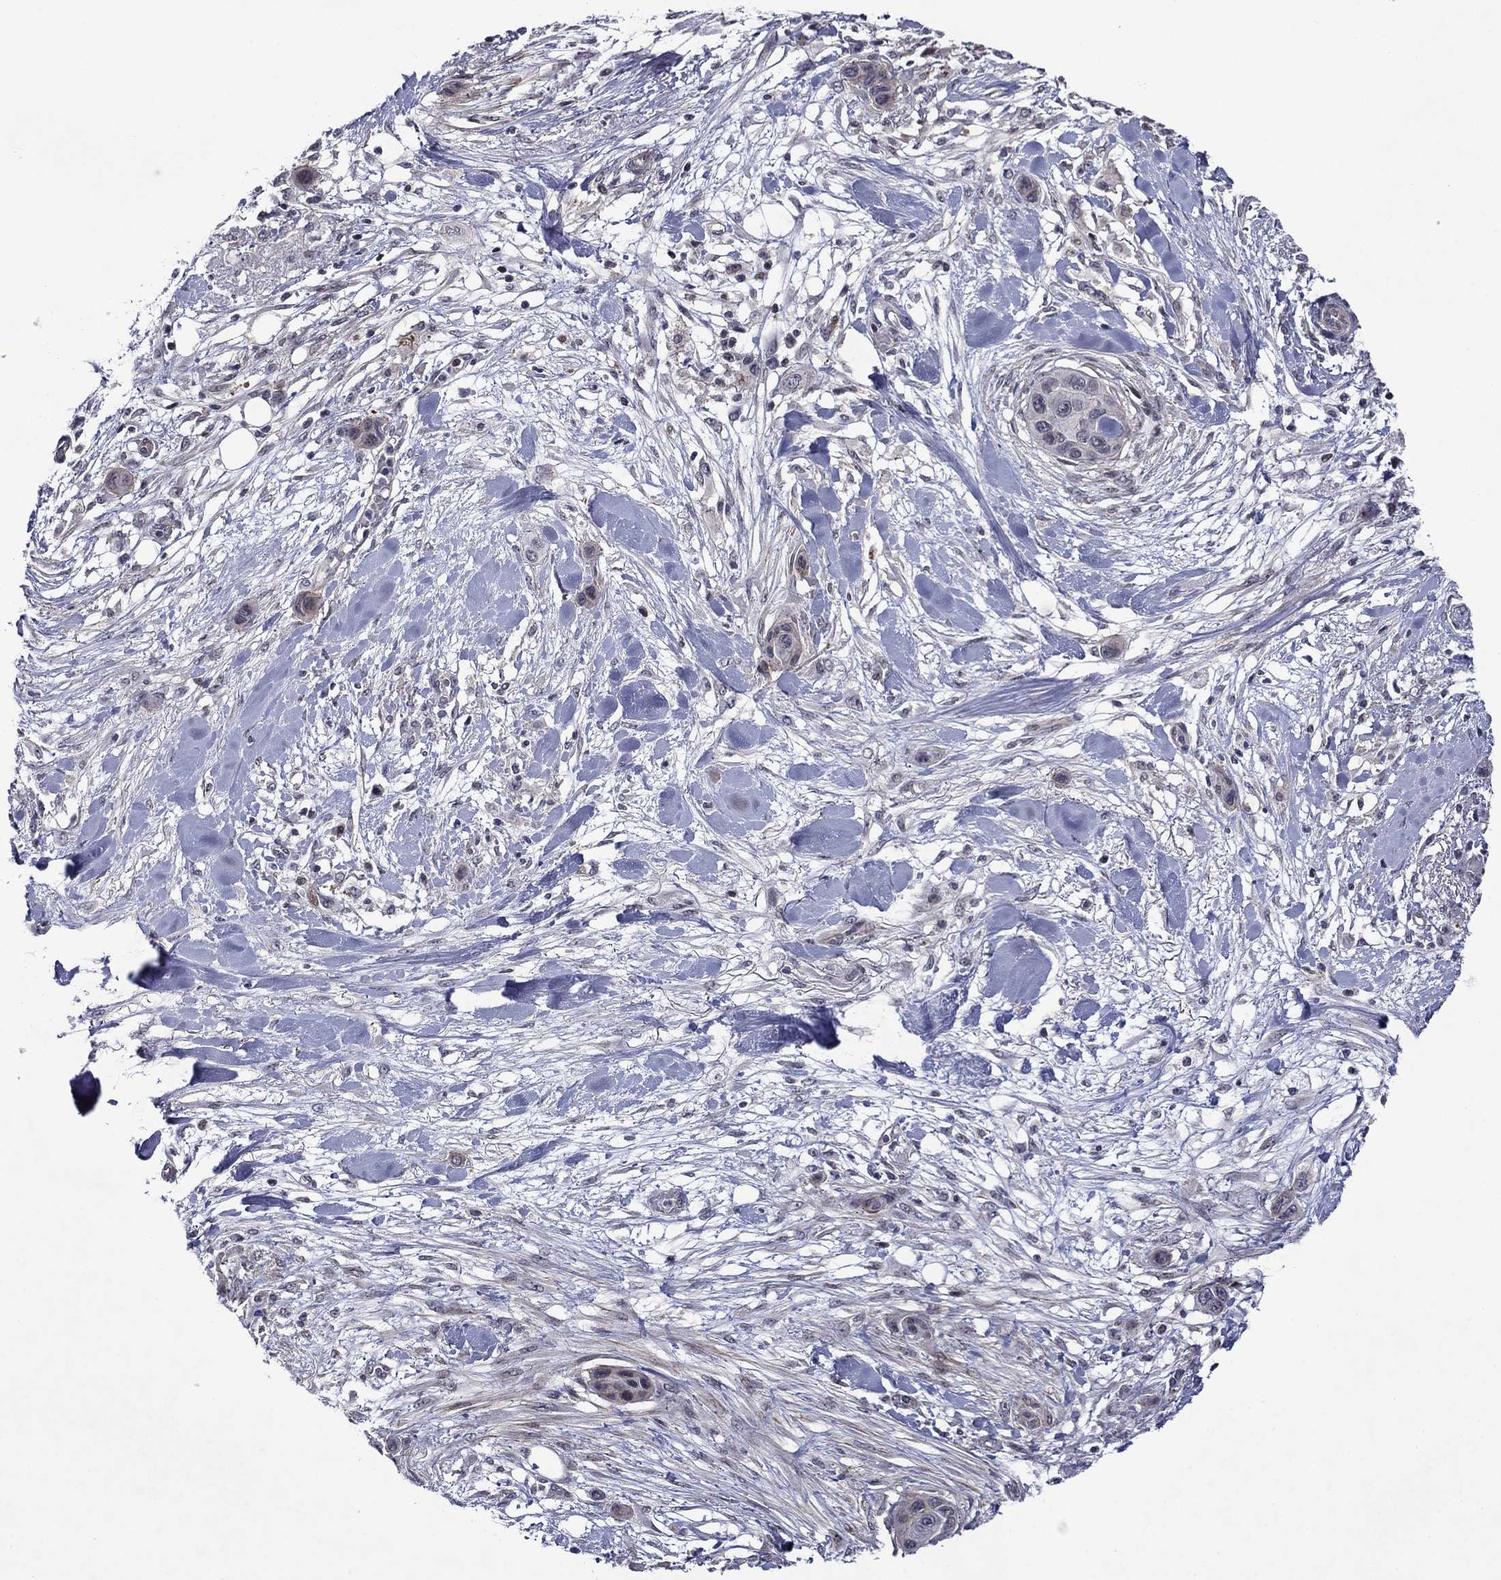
{"staining": {"intensity": "negative", "quantity": "none", "location": "none"}, "tissue": "skin cancer", "cell_type": "Tumor cells", "image_type": "cancer", "snomed": [{"axis": "morphology", "description": "Squamous cell carcinoma, NOS"}, {"axis": "topography", "description": "Skin"}], "caption": "An image of skin squamous cell carcinoma stained for a protein displays no brown staining in tumor cells.", "gene": "B3GAT1", "patient": {"sex": "male", "age": 79}}